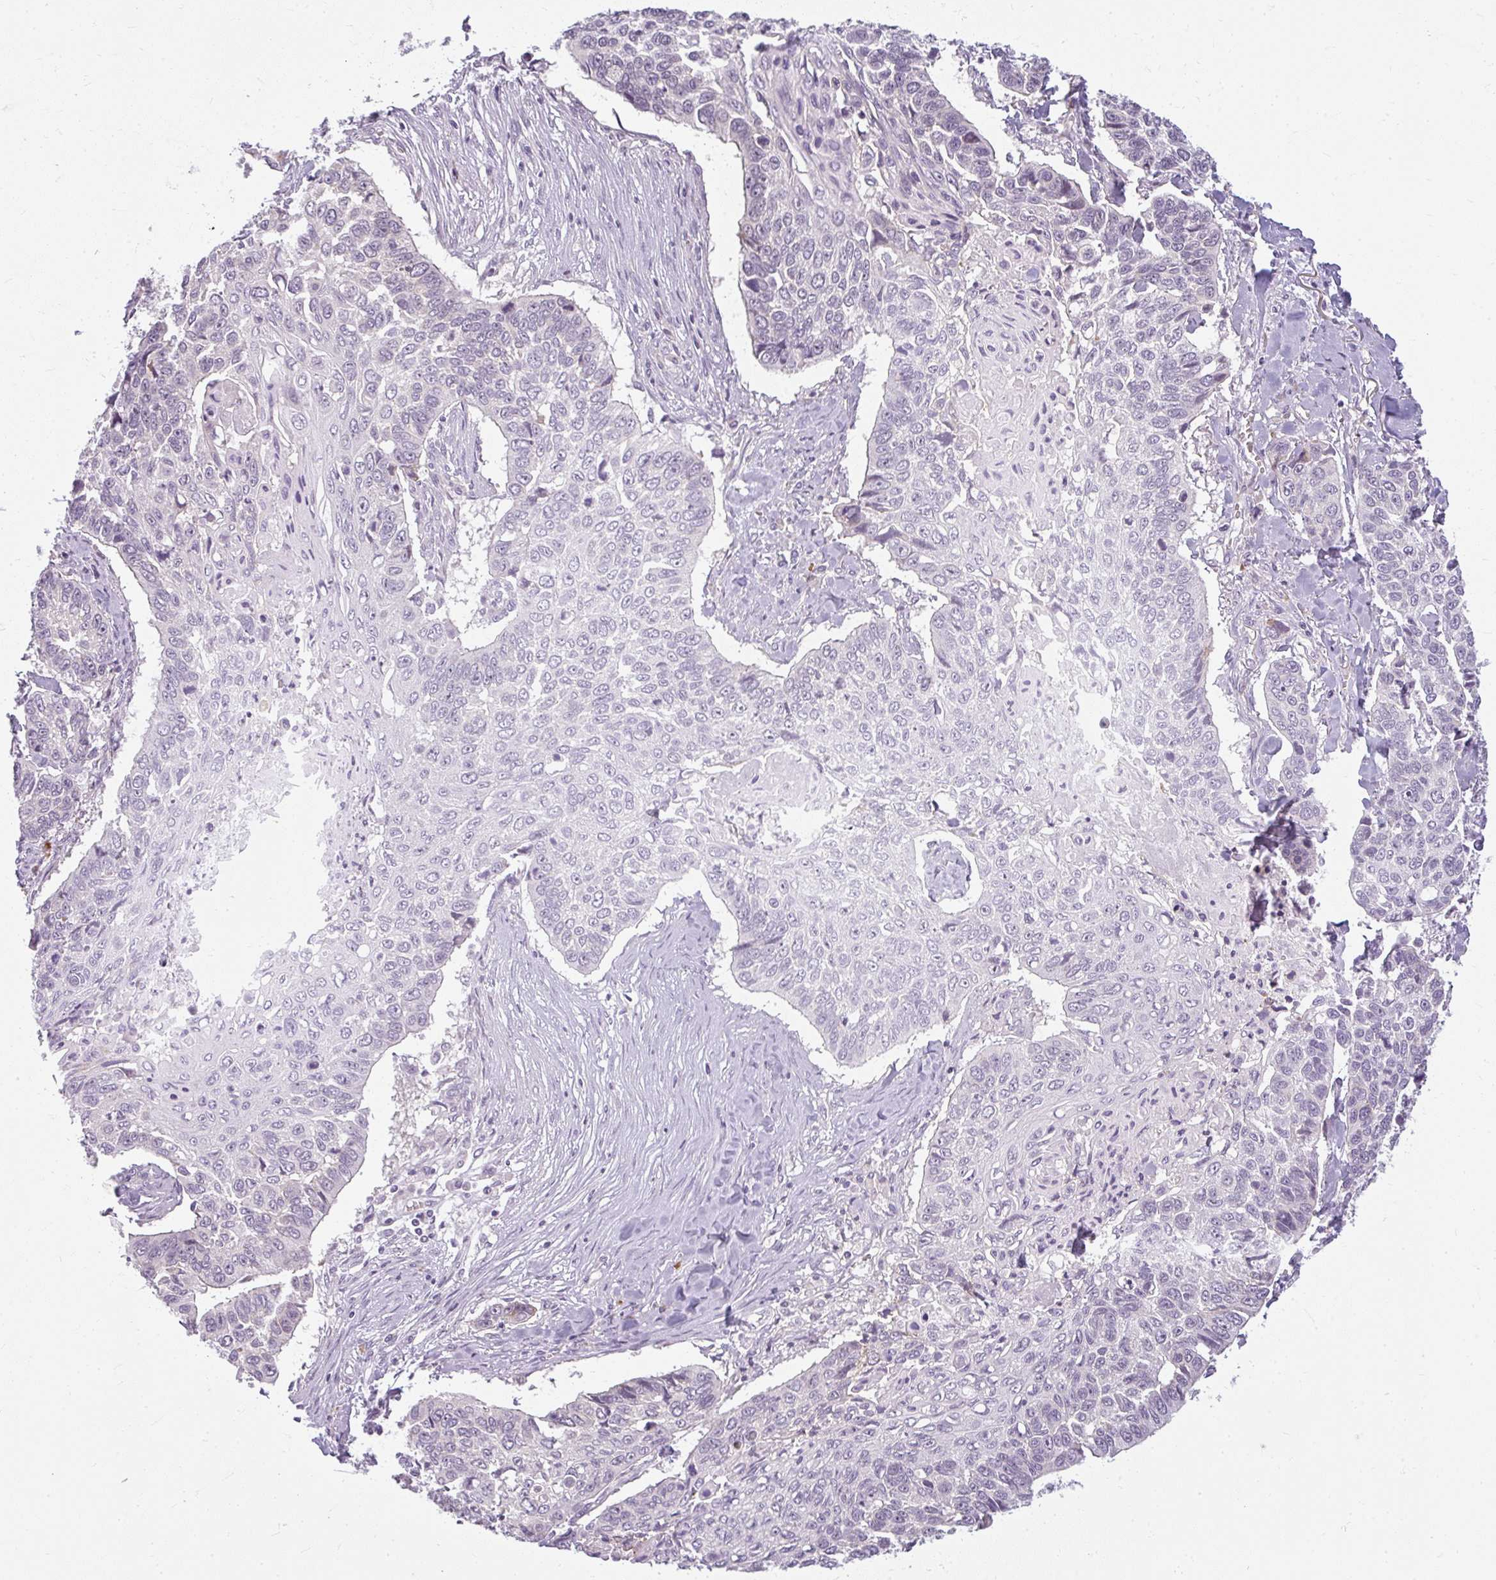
{"staining": {"intensity": "negative", "quantity": "none", "location": "none"}, "tissue": "lung cancer", "cell_type": "Tumor cells", "image_type": "cancer", "snomed": [{"axis": "morphology", "description": "Squamous cell carcinoma, NOS"}, {"axis": "topography", "description": "Lung"}], "caption": "This histopathology image is of lung cancer (squamous cell carcinoma) stained with immunohistochemistry to label a protein in brown with the nuclei are counter-stained blue. There is no expression in tumor cells. (Brightfield microscopy of DAB immunohistochemistry (IHC) at high magnification).", "gene": "ZFYVE26", "patient": {"sex": "male", "age": 62}}